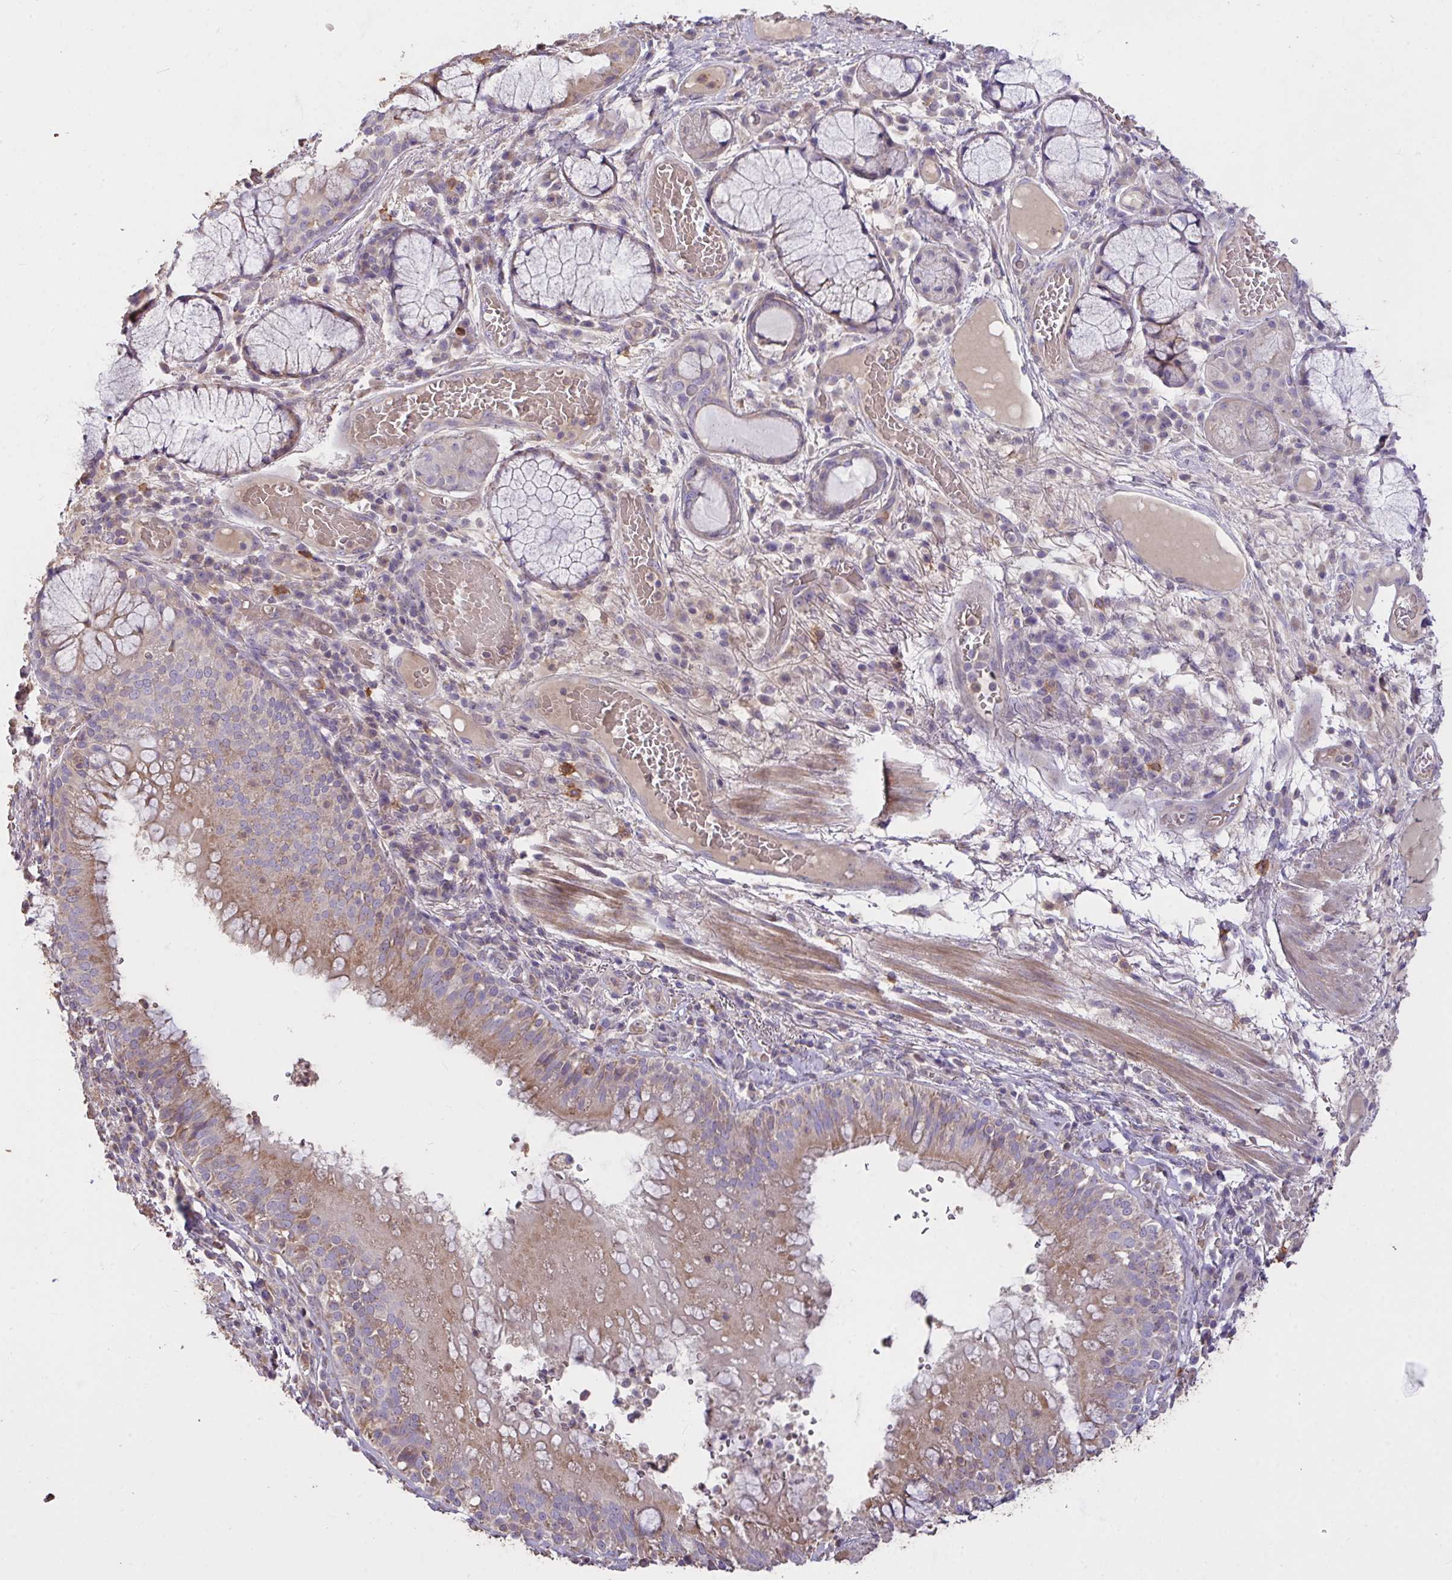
{"staining": {"intensity": "weak", "quantity": ">75%", "location": "cytoplasmic/membranous"}, "tissue": "bronchus", "cell_type": "Respiratory epithelial cells", "image_type": "normal", "snomed": [{"axis": "morphology", "description": "Normal tissue, NOS"}, {"axis": "topography", "description": "Cartilage tissue"}, {"axis": "topography", "description": "Bronchus"}], "caption": "A high-resolution histopathology image shows IHC staining of unremarkable bronchus, which shows weak cytoplasmic/membranous staining in about >75% of respiratory epithelial cells. The staining is performed using DAB (3,3'-diaminobenzidine) brown chromogen to label protein expression. The nuclei are counter-stained blue using hematoxylin.", "gene": "FCER1A", "patient": {"sex": "male", "age": 56}}